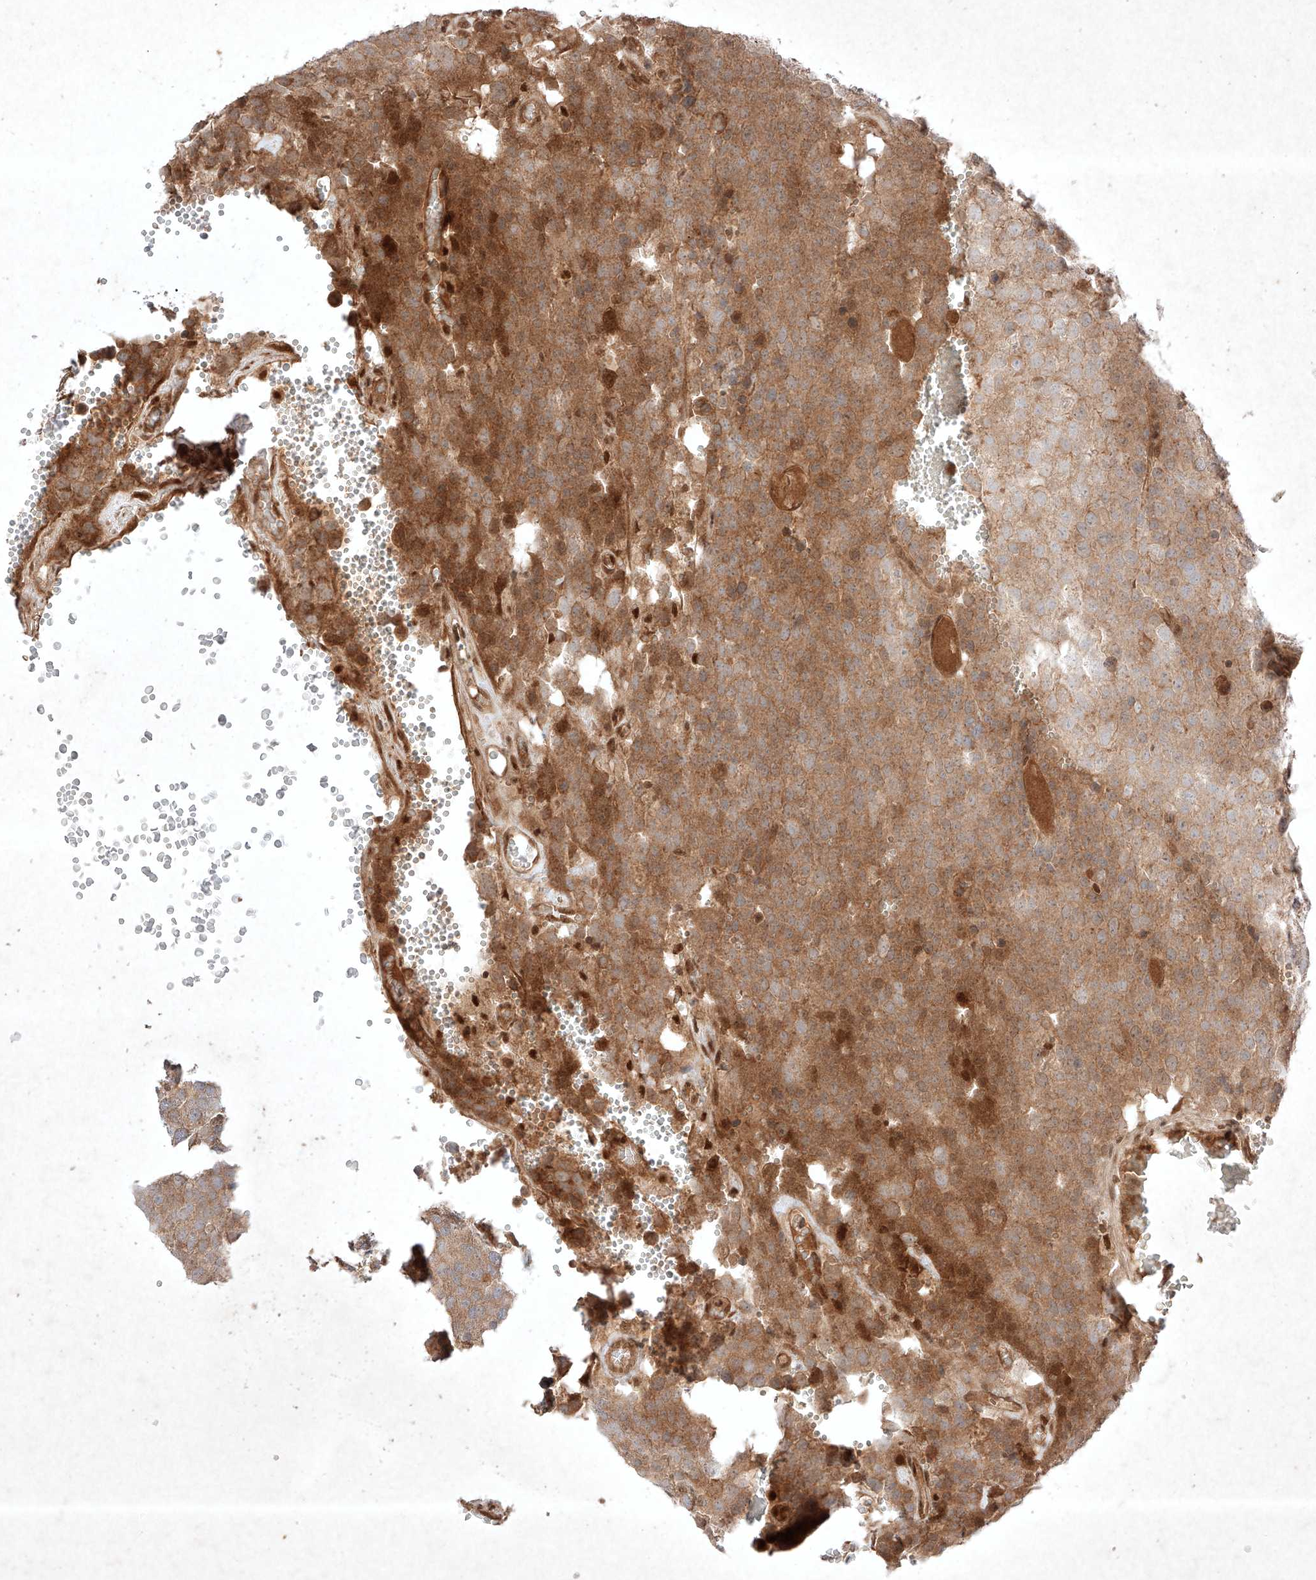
{"staining": {"intensity": "moderate", "quantity": ">75%", "location": "cytoplasmic/membranous"}, "tissue": "testis cancer", "cell_type": "Tumor cells", "image_type": "cancer", "snomed": [{"axis": "morphology", "description": "Seminoma, NOS"}, {"axis": "topography", "description": "Testis"}], "caption": "Approximately >75% of tumor cells in human testis cancer demonstrate moderate cytoplasmic/membranous protein expression as visualized by brown immunohistochemical staining.", "gene": "RNF31", "patient": {"sex": "male", "age": 71}}